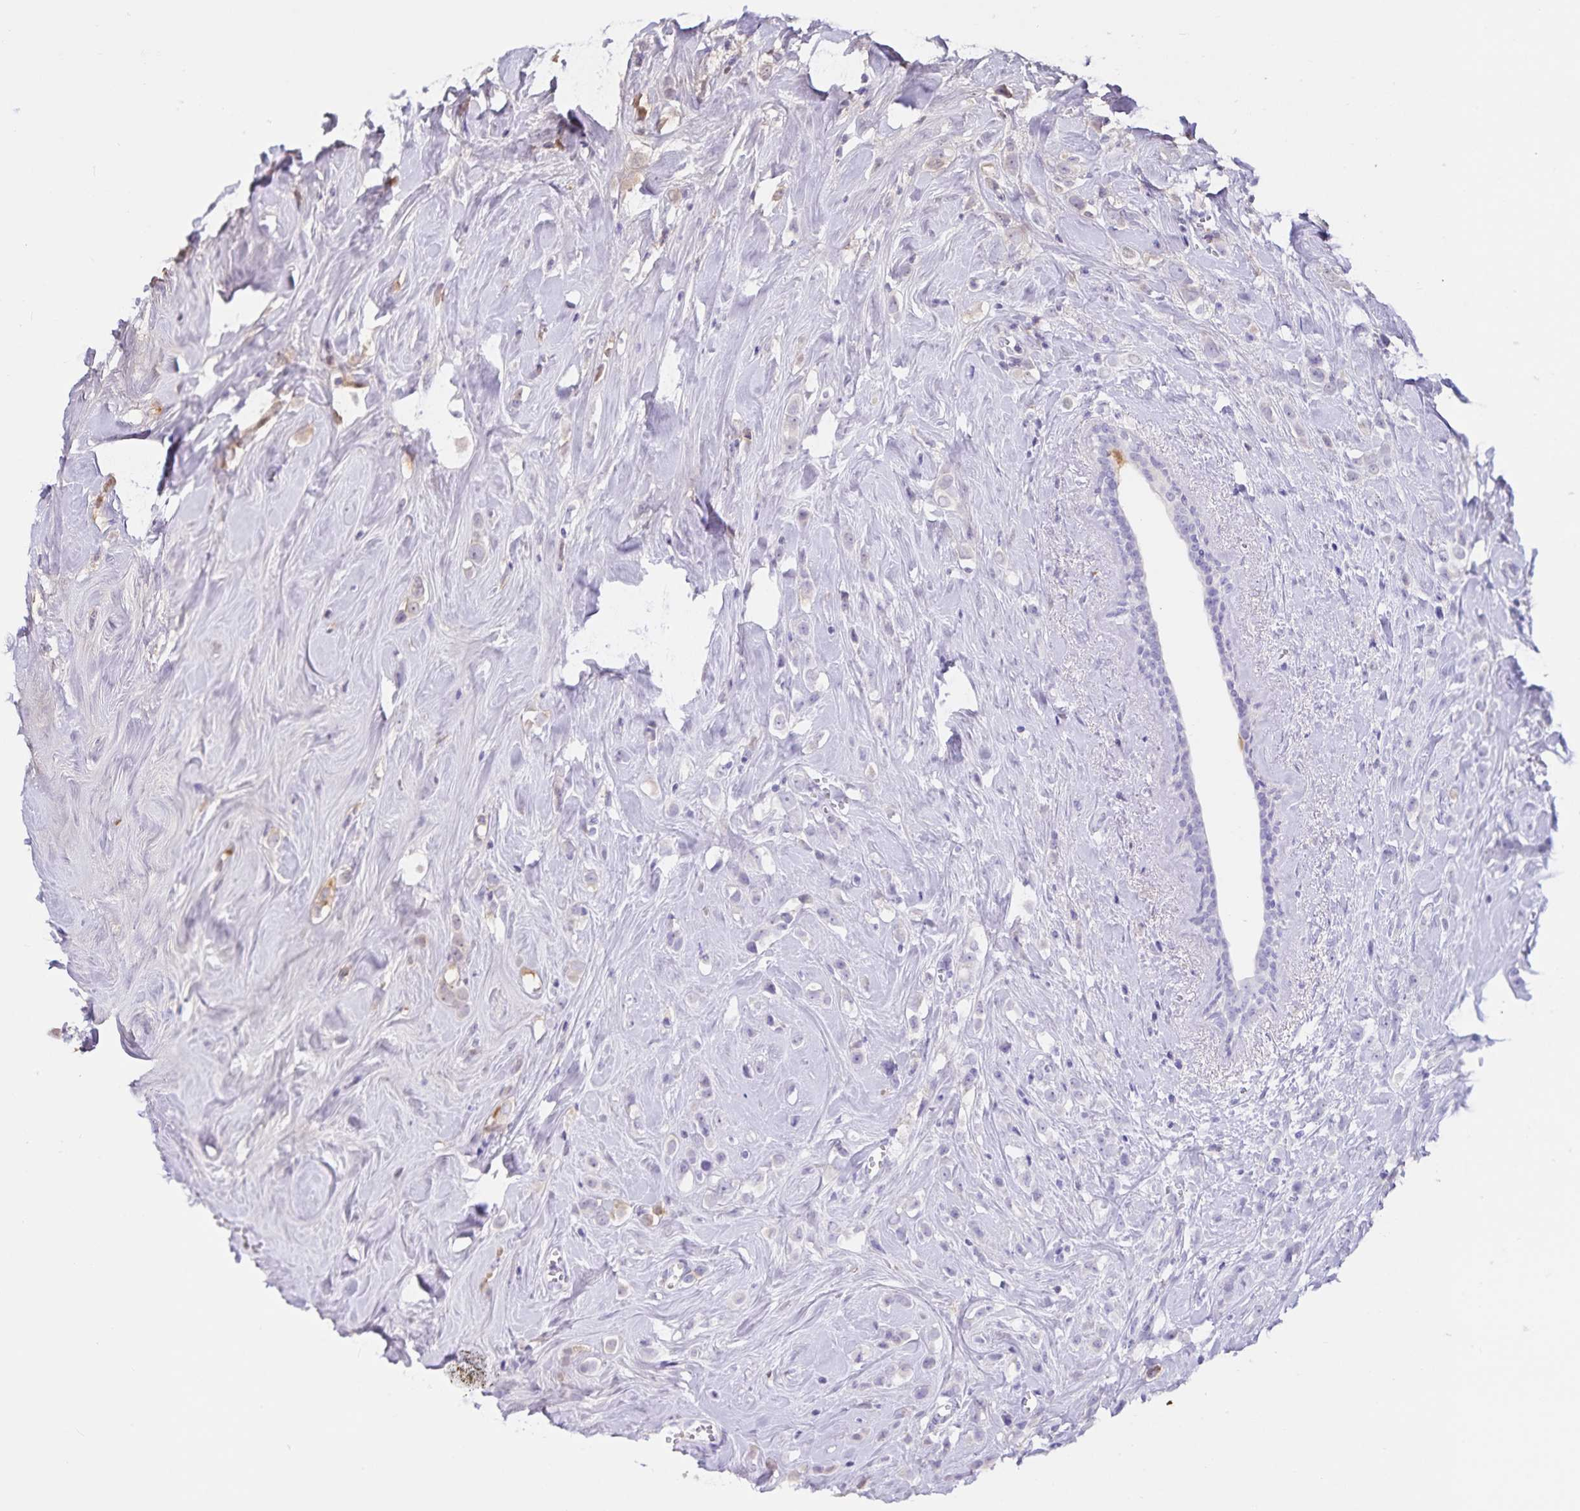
{"staining": {"intensity": "weak", "quantity": "<25%", "location": "cytoplasmic/membranous"}, "tissue": "breast cancer", "cell_type": "Tumor cells", "image_type": "cancer", "snomed": [{"axis": "morphology", "description": "Duct carcinoma"}, {"axis": "topography", "description": "Breast"}], "caption": "Breast invasive ductal carcinoma stained for a protein using immunohistochemistry (IHC) reveals no expression tumor cells.", "gene": "FGG", "patient": {"sex": "female", "age": 80}}